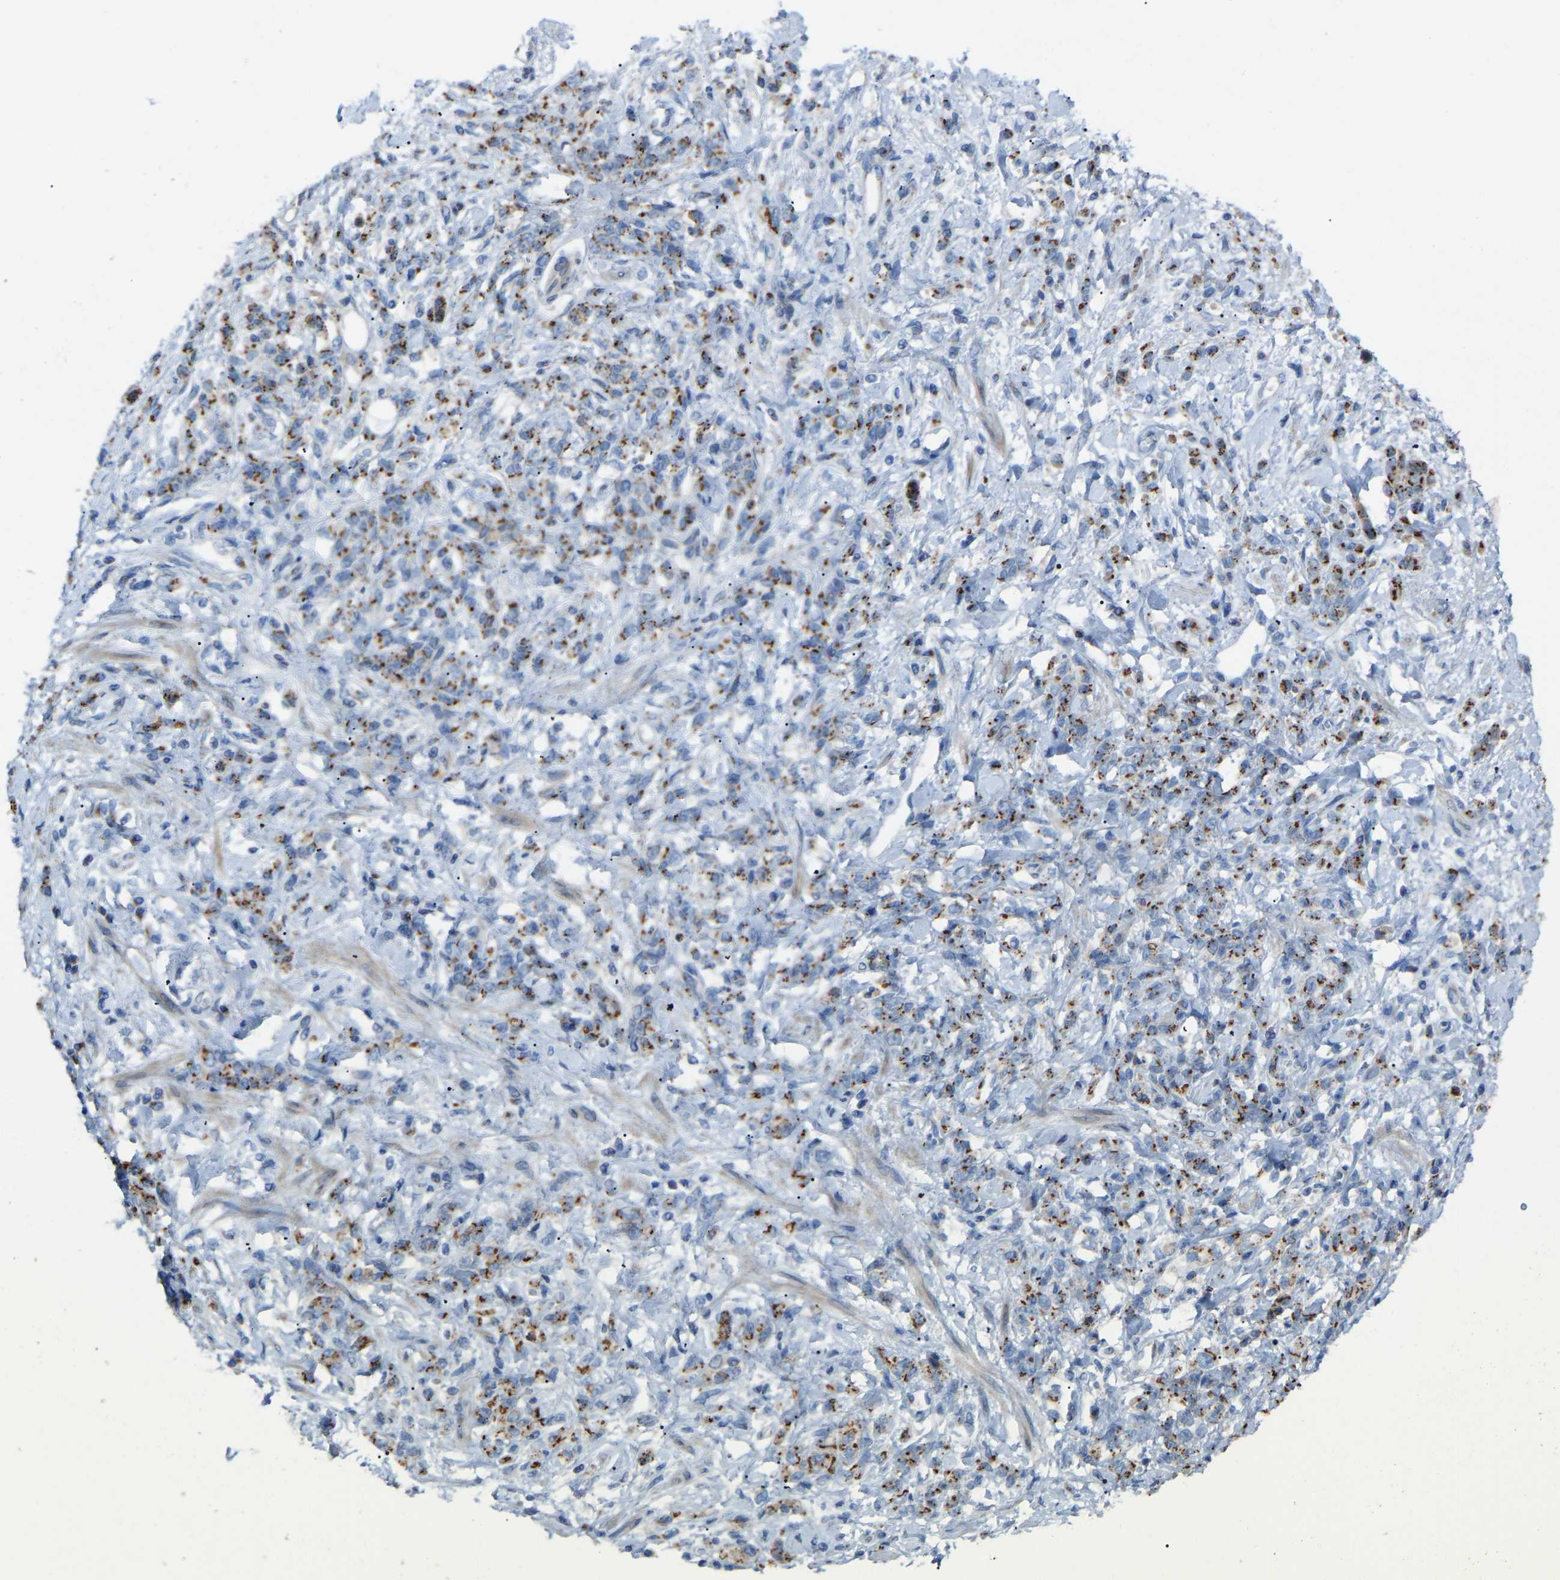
{"staining": {"intensity": "moderate", "quantity": ">75%", "location": "cytoplasmic/membranous"}, "tissue": "stomach cancer", "cell_type": "Tumor cells", "image_type": "cancer", "snomed": [{"axis": "morphology", "description": "Normal tissue, NOS"}, {"axis": "morphology", "description": "Adenocarcinoma, NOS"}, {"axis": "topography", "description": "Stomach"}], "caption": "Adenocarcinoma (stomach) tissue exhibits moderate cytoplasmic/membranous positivity in approximately >75% of tumor cells", "gene": "CANT1", "patient": {"sex": "male", "age": 82}}